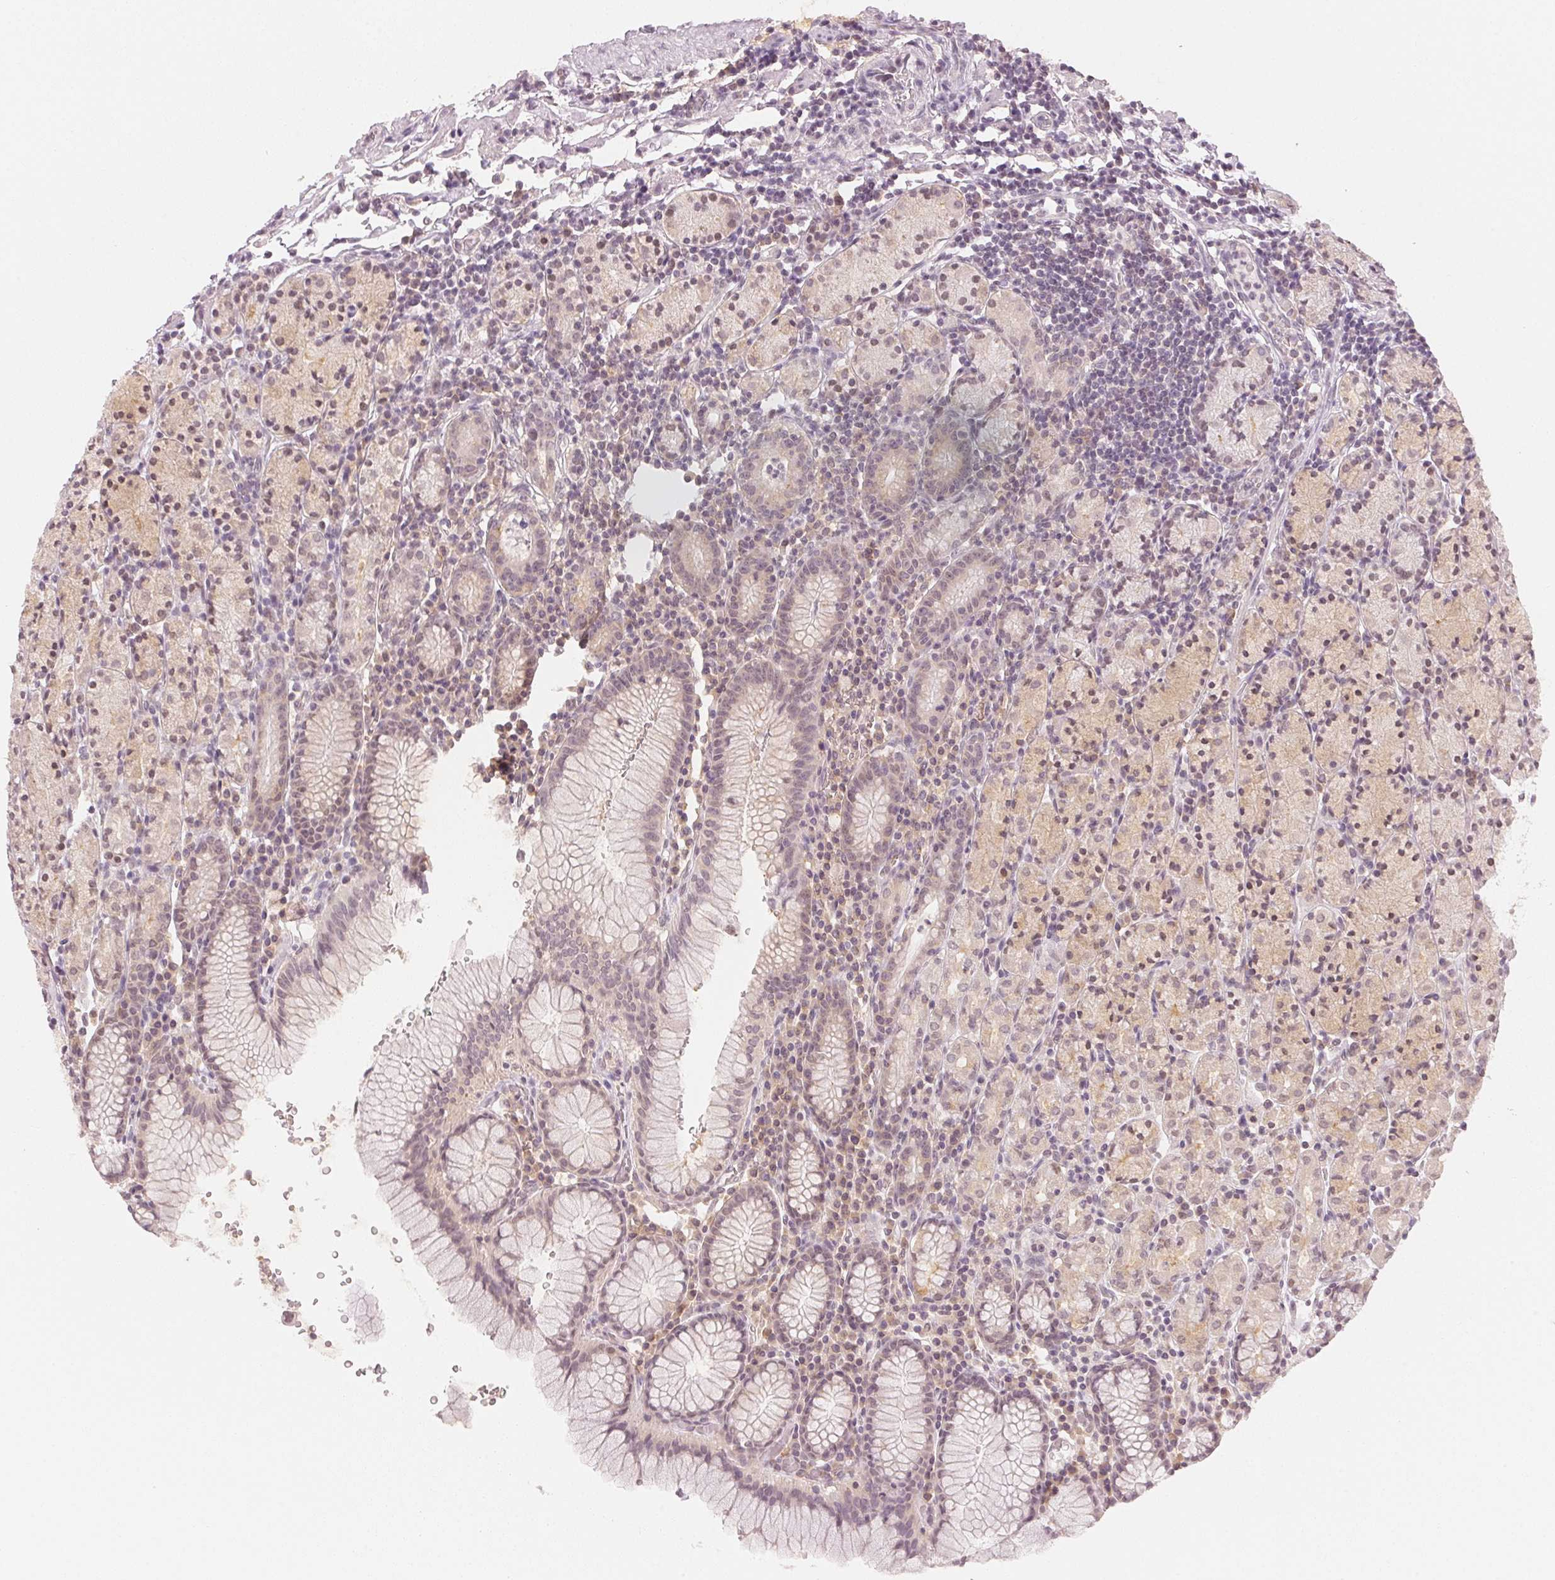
{"staining": {"intensity": "weak", "quantity": "<25%", "location": "cytoplasmic/membranous,nuclear"}, "tissue": "stomach", "cell_type": "Glandular cells", "image_type": "normal", "snomed": [{"axis": "morphology", "description": "Normal tissue, NOS"}, {"axis": "topography", "description": "Stomach, upper"}, {"axis": "topography", "description": "Stomach"}], "caption": "DAB (3,3'-diaminobenzidine) immunohistochemical staining of benign human stomach demonstrates no significant expression in glandular cells. (DAB IHC, high magnification).", "gene": "KPRP", "patient": {"sex": "male", "age": 62}}